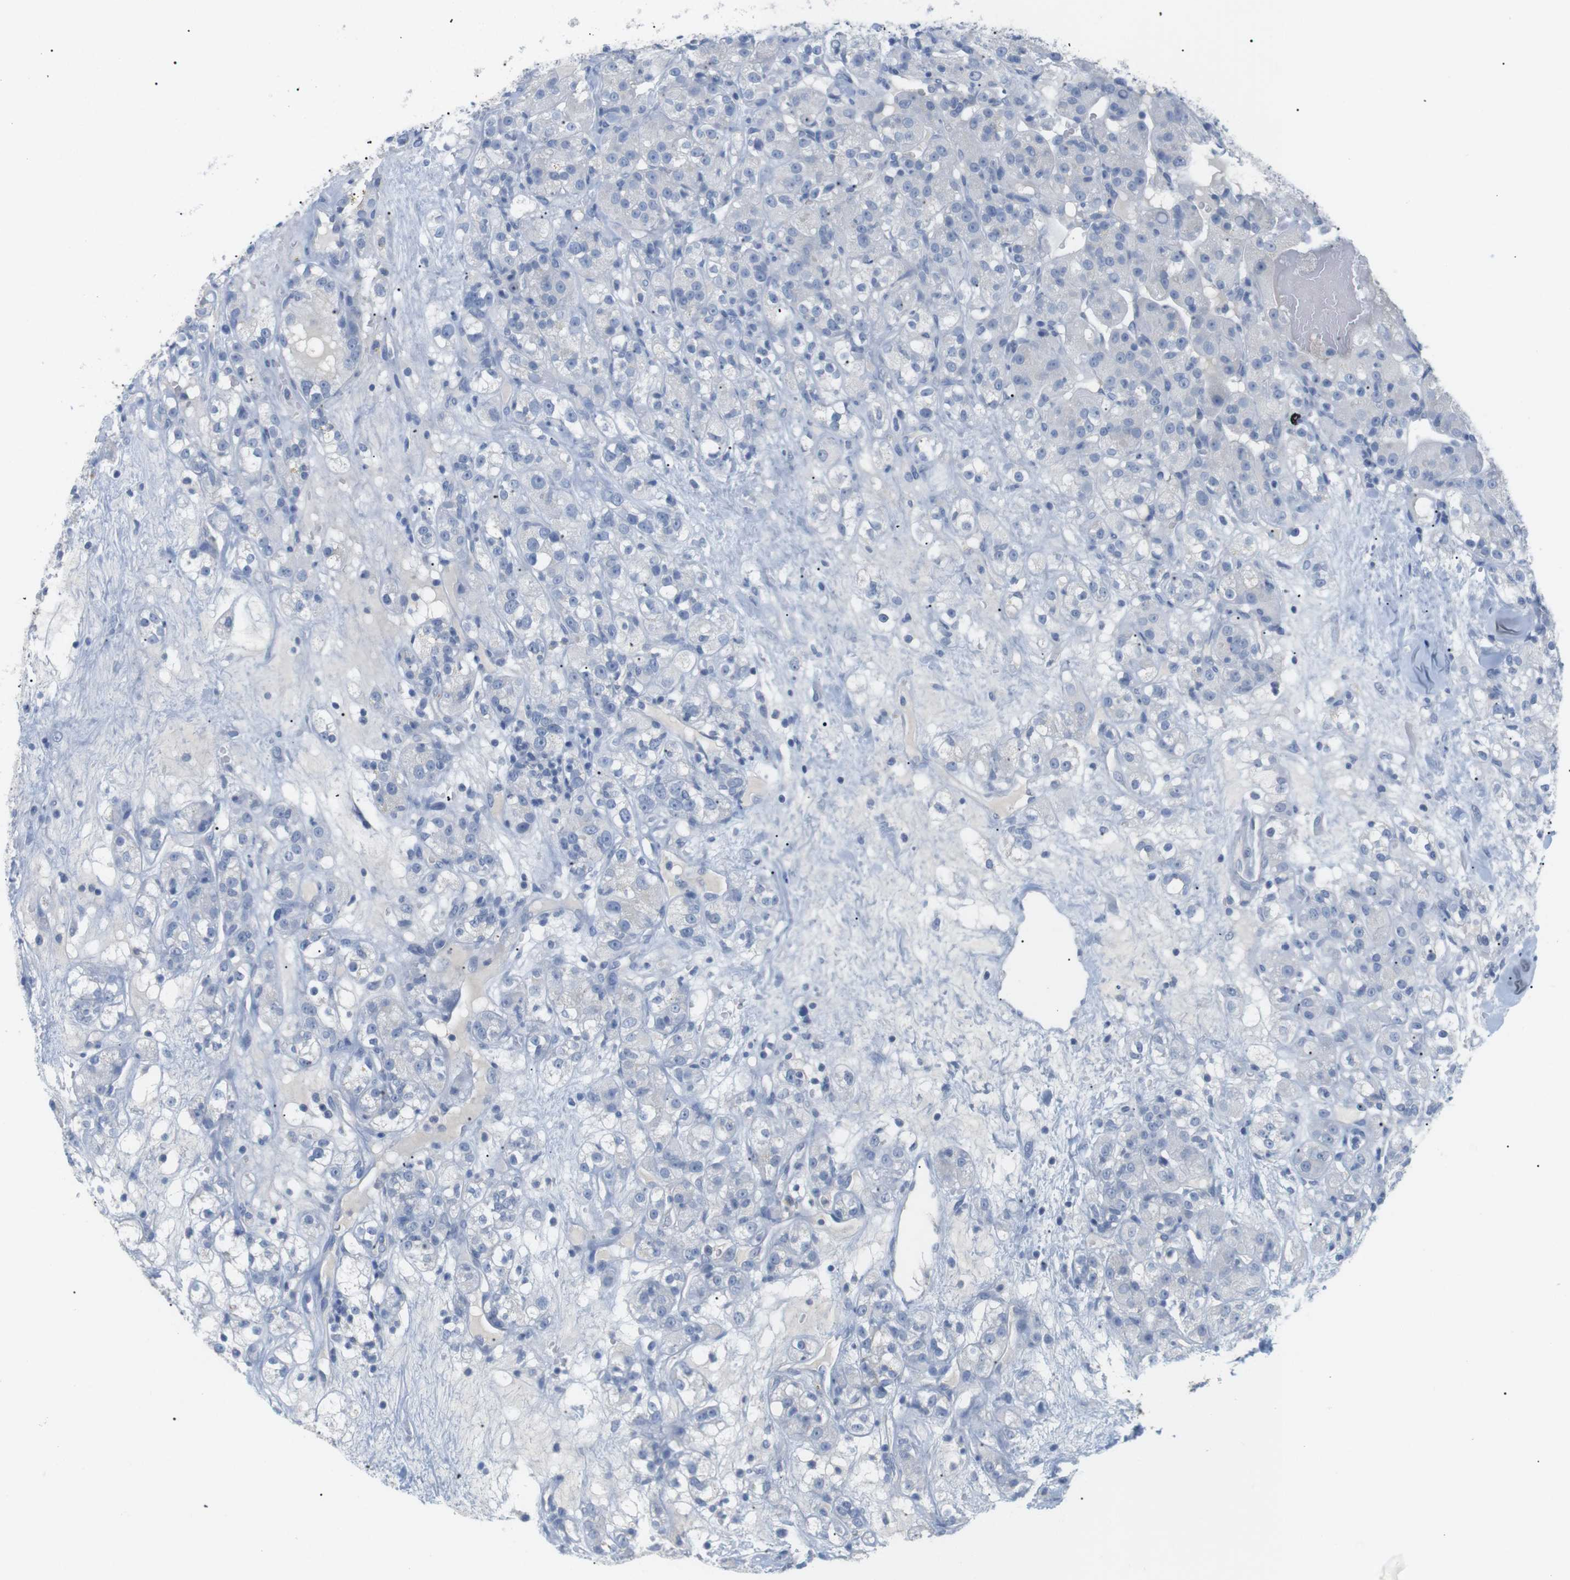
{"staining": {"intensity": "negative", "quantity": "none", "location": "none"}, "tissue": "renal cancer", "cell_type": "Tumor cells", "image_type": "cancer", "snomed": [{"axis": "morphology", "description": "Normal tissue, NOS"}, {"axis": "morphology", "description": "Adenocarcinoma, NOS"}, {"axis": "topography", "description": "Kidney"}], "caption": "This is an IHC image of renal cancer. There is no staining in tumor cells.", "gene": "HBG2", "patient": {"sex": "male", "age": 61}}